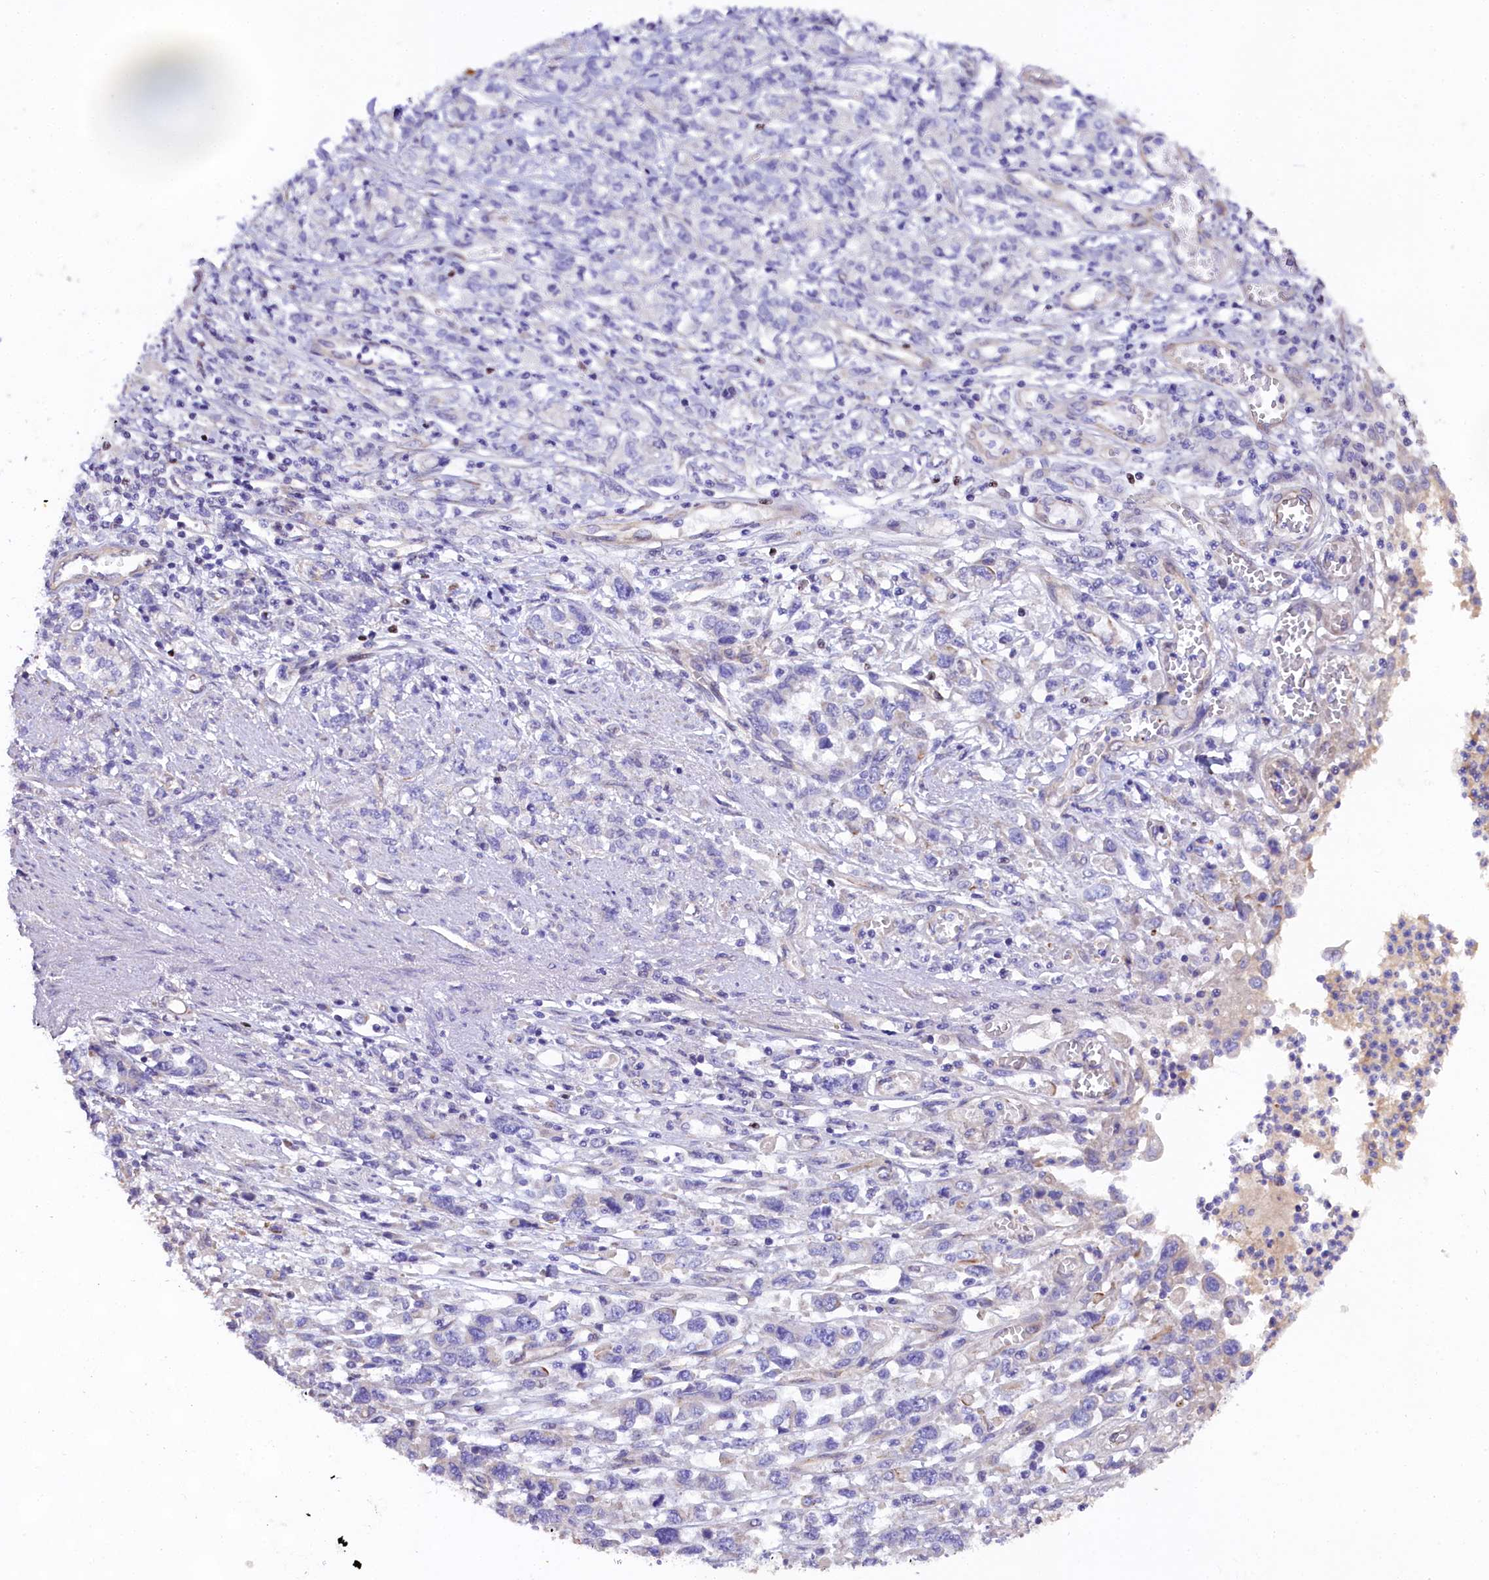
{"staining": {"intensity": "negative", "quantity": "none", "location": "none"}, "tissue": "stomach cancer", "cell_type": "Tumor cells", "image_type": "cancer", "snomed": [{"axis": "morphology", "description": "Adenocarcinoma, NOS"}, {"axis": "topography", "description": "Stomach"}], "caption": "Tumor cells are negative for protein expression in human adenocarcinoma (stomach).", "gene": "SP4", "patient": {"sex": "female", "age": 76}}